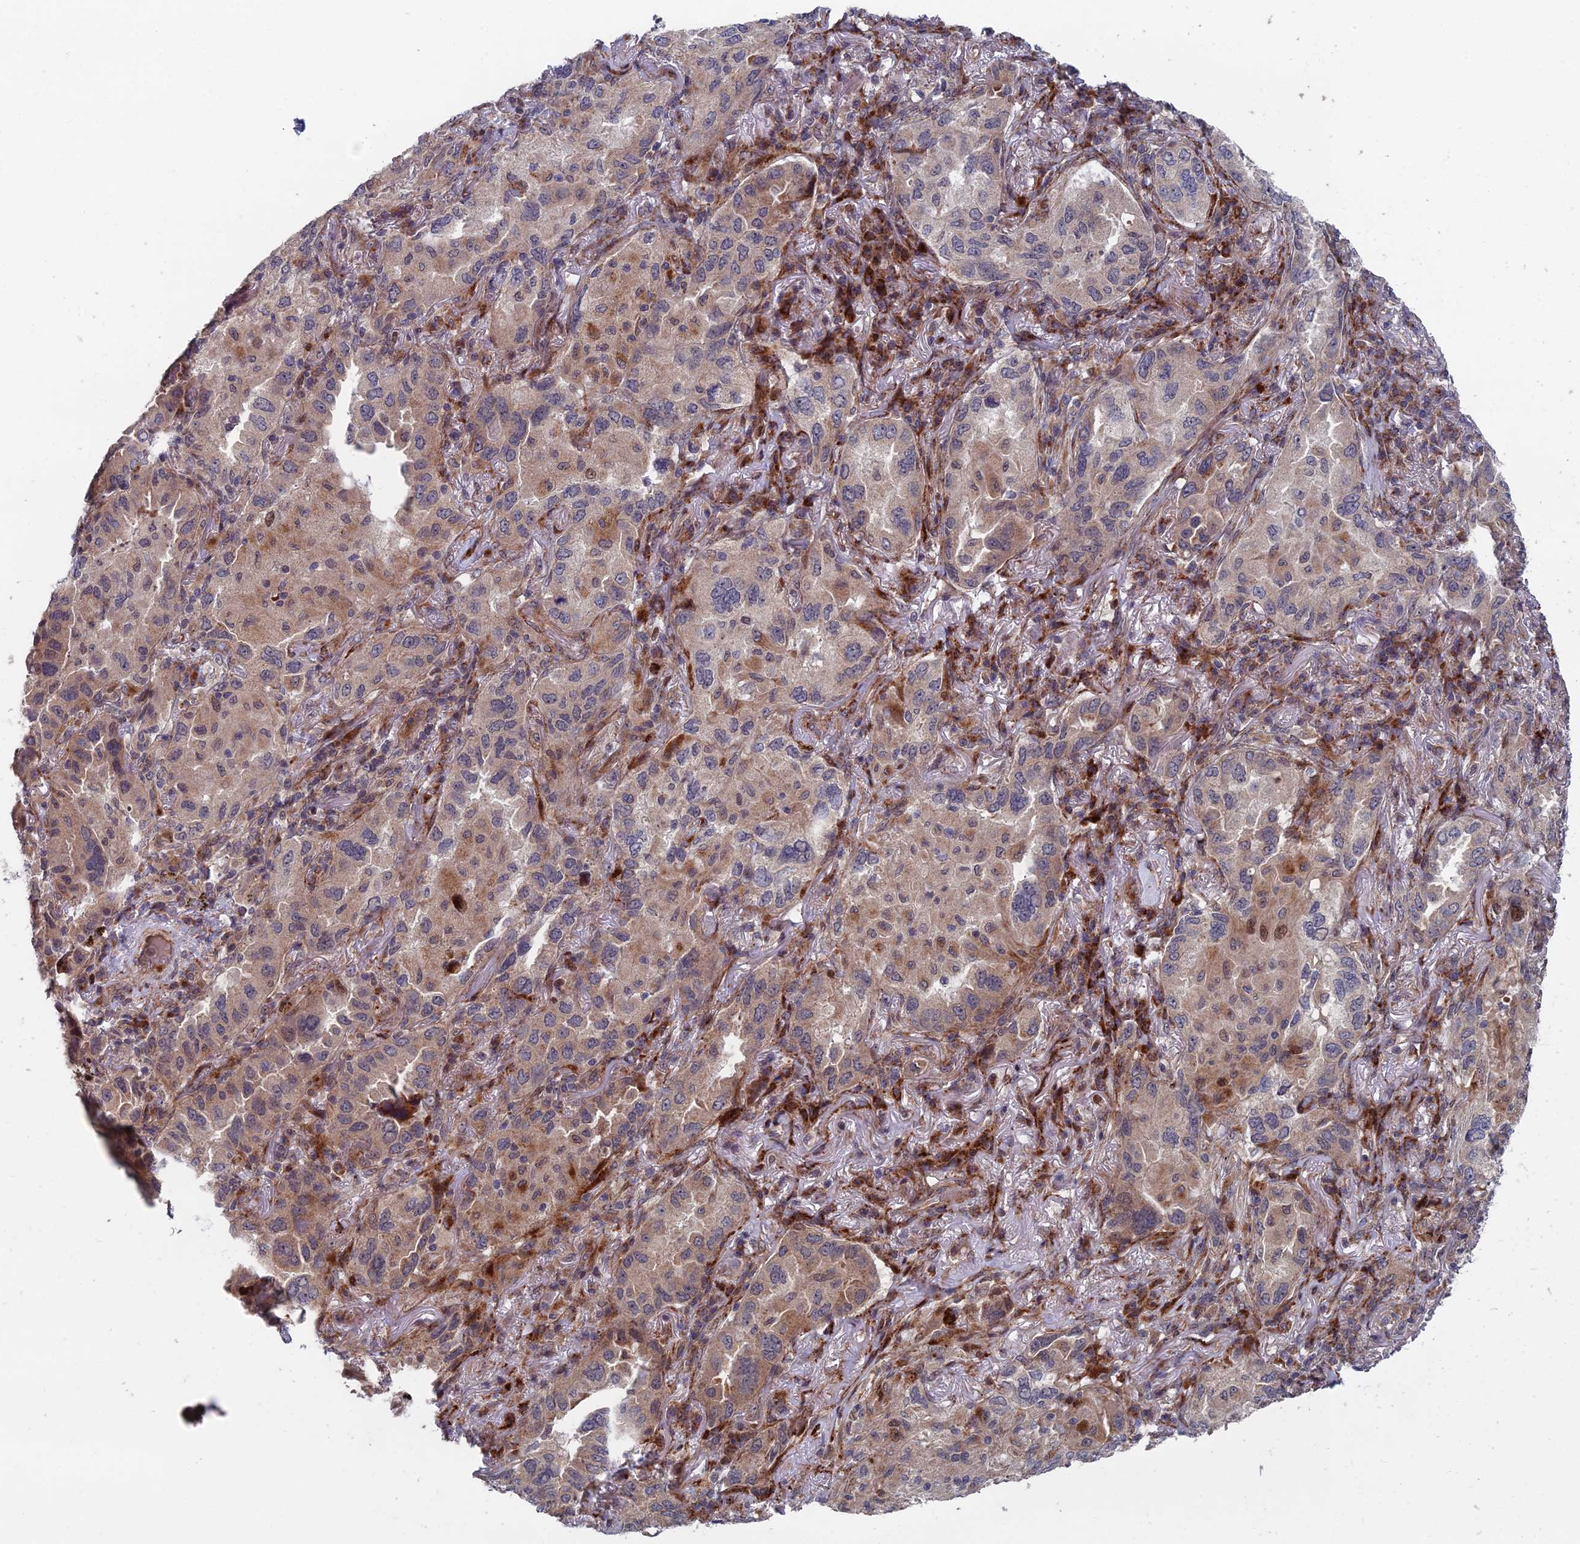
{"staining": {"intensity": "moderate", "quantity": "<25%", "location": "cytoplasmic/membranous"}, "tissue": "lung cancer", "cell_type": "Tumor cells", "image_type": "cancer", "snomed": [{"axis": "morphology", "description": "Adenocarcinoma, NOS"}, {"axis": "topography", "description": "Lung"}], "caption": "Human lung cancer stained with a protein marker reveals moderate staining in tumor cells.", "gene": "GTF2IRD1", "patient": {"sex": "female", "age": 69}}